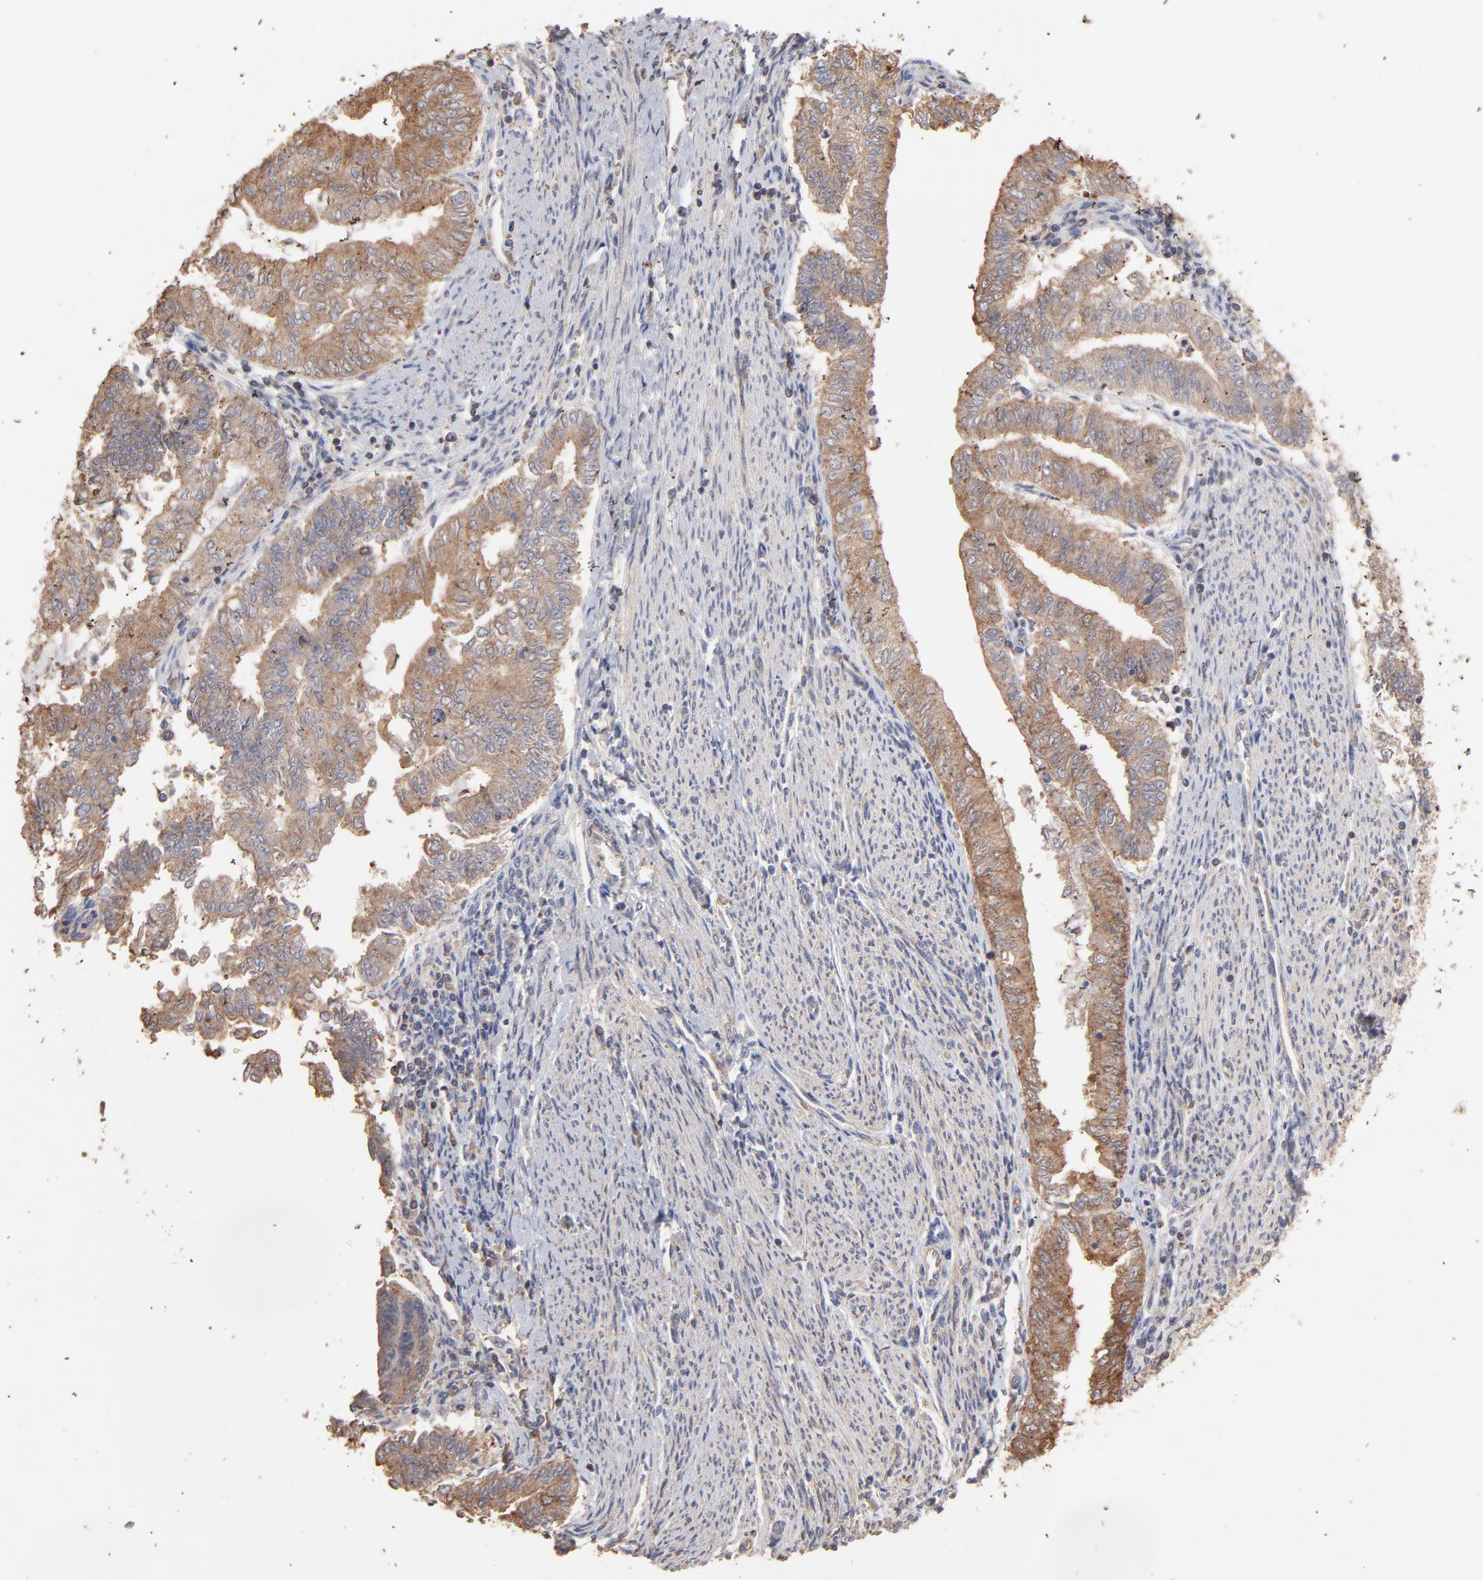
{"staining": {"intensity": "moderate", "quantity": ">75%", "location": "cytoplasmic/membranous"}, "tissue": "endometrial cancer", "cell_type": "Tumor cells", "image_type": "cancer", "snomed": [{"axis": "morphology", "description": "Adenocarcinoma, NOS"}, {"axis": "topography", "description": "Endometrium"}], "caption": "Human endometrial adenocarcinoma stained for a protein (brown) reveals moderate cytoplasmic/membranous positive positivity in approximately >75% of tumor cells.", "gene": "TANGO2", "patient": {"sex": "female", "age": 66}}